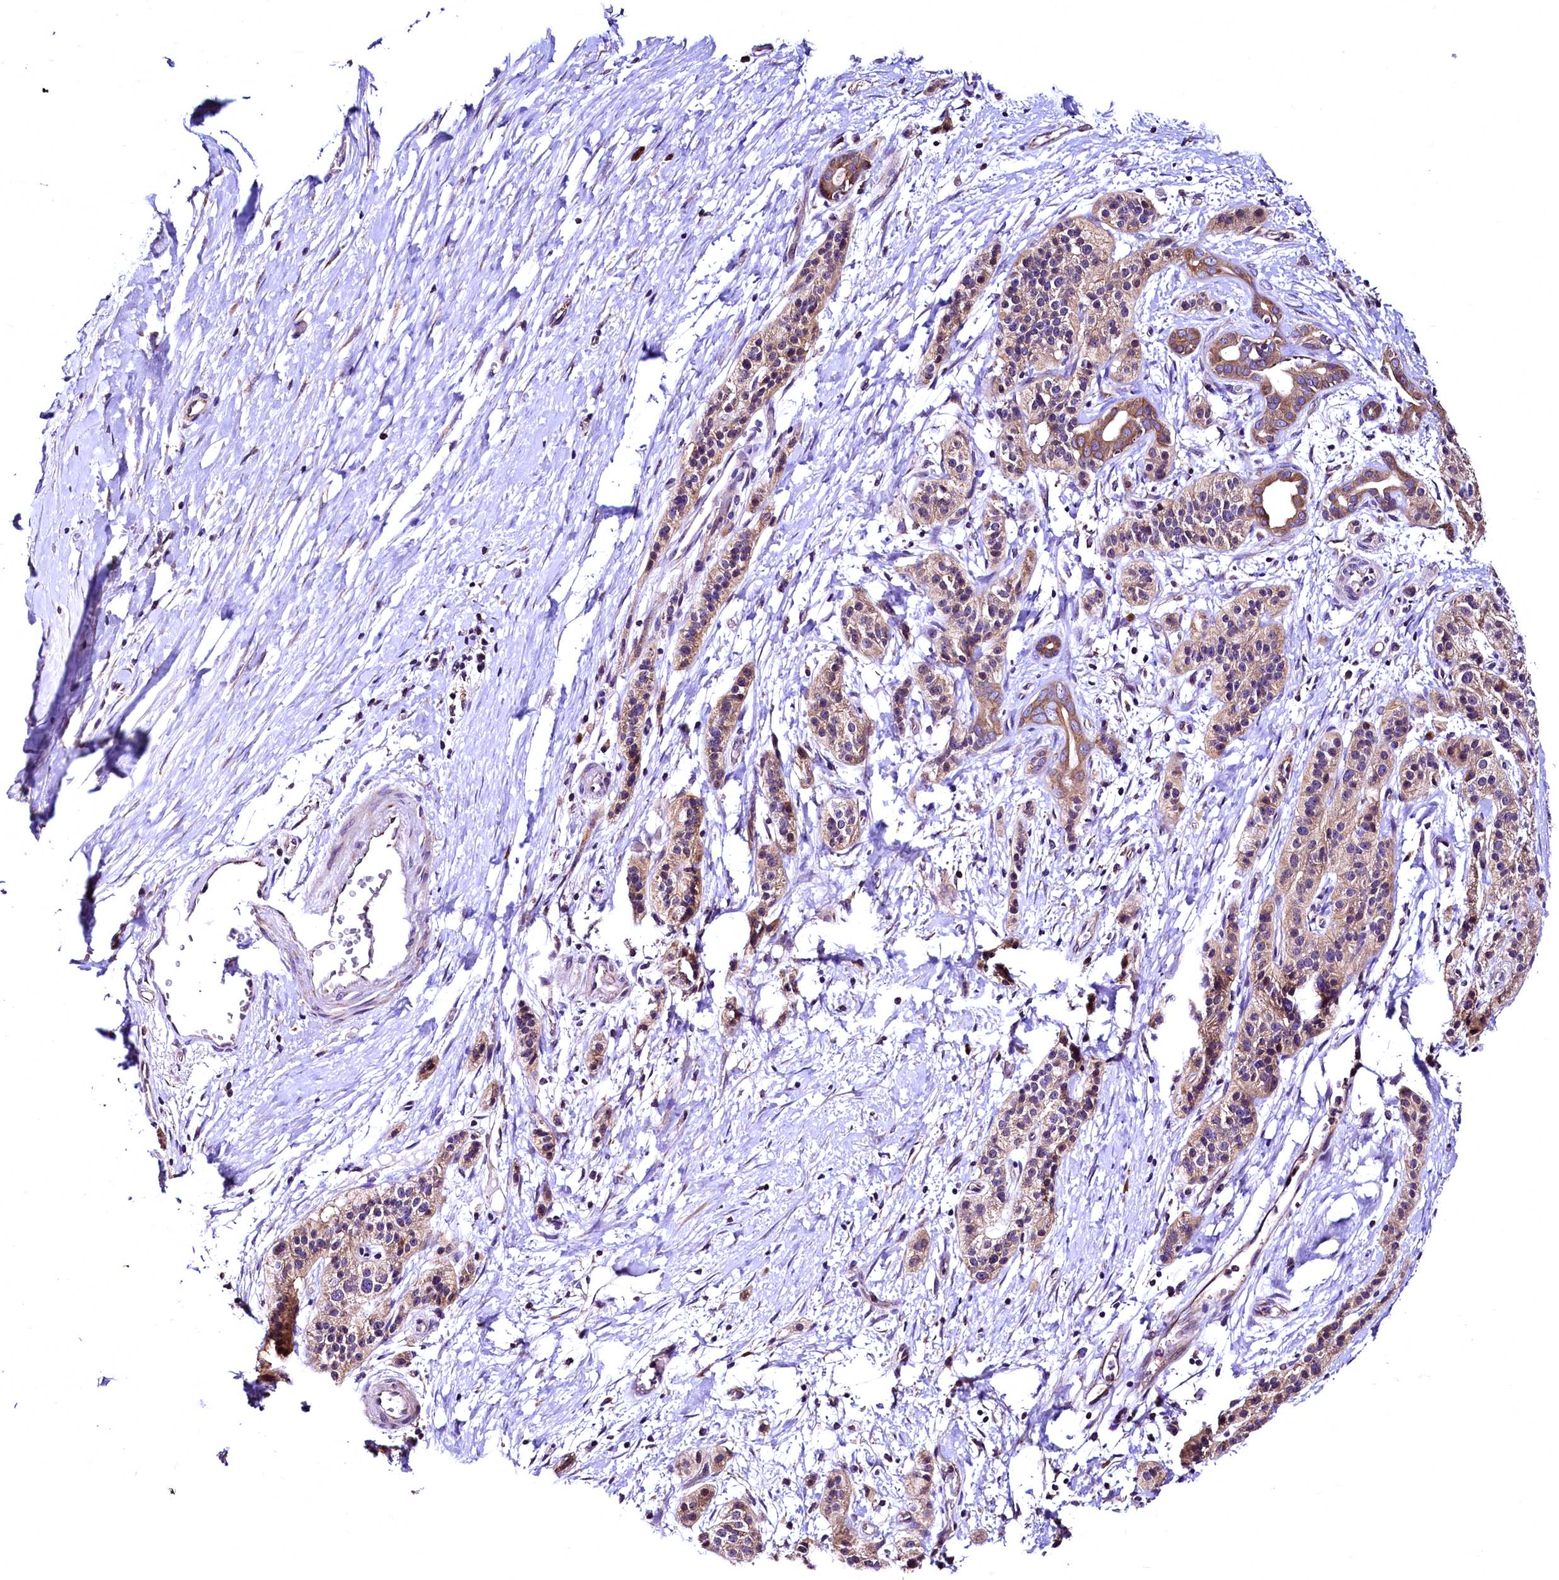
{"staining": {"intensity": "moderate", "quantity": ">75%", "location": "cytoplasmic/membranous"}, "tissue": "pancreatic cancer", "cell_type": "Tumor cells", "image_type": "cancer", "snomed": [{"axis": "morphology", "description": "Adenocarcinoma, NOS"}, {"axis": "topography", "description": "Pancreas"}], "caption": "Immunohistochemistry image of human adenocarcinoma (pancreatic) stained for a protein (brown), which exhibits medium levels of moderate cytoplasmic/membranous expression in approximately >75% of tumor cells.", "gene": "LRSAM1", "patient": {"sex": "male", "age": 50}}